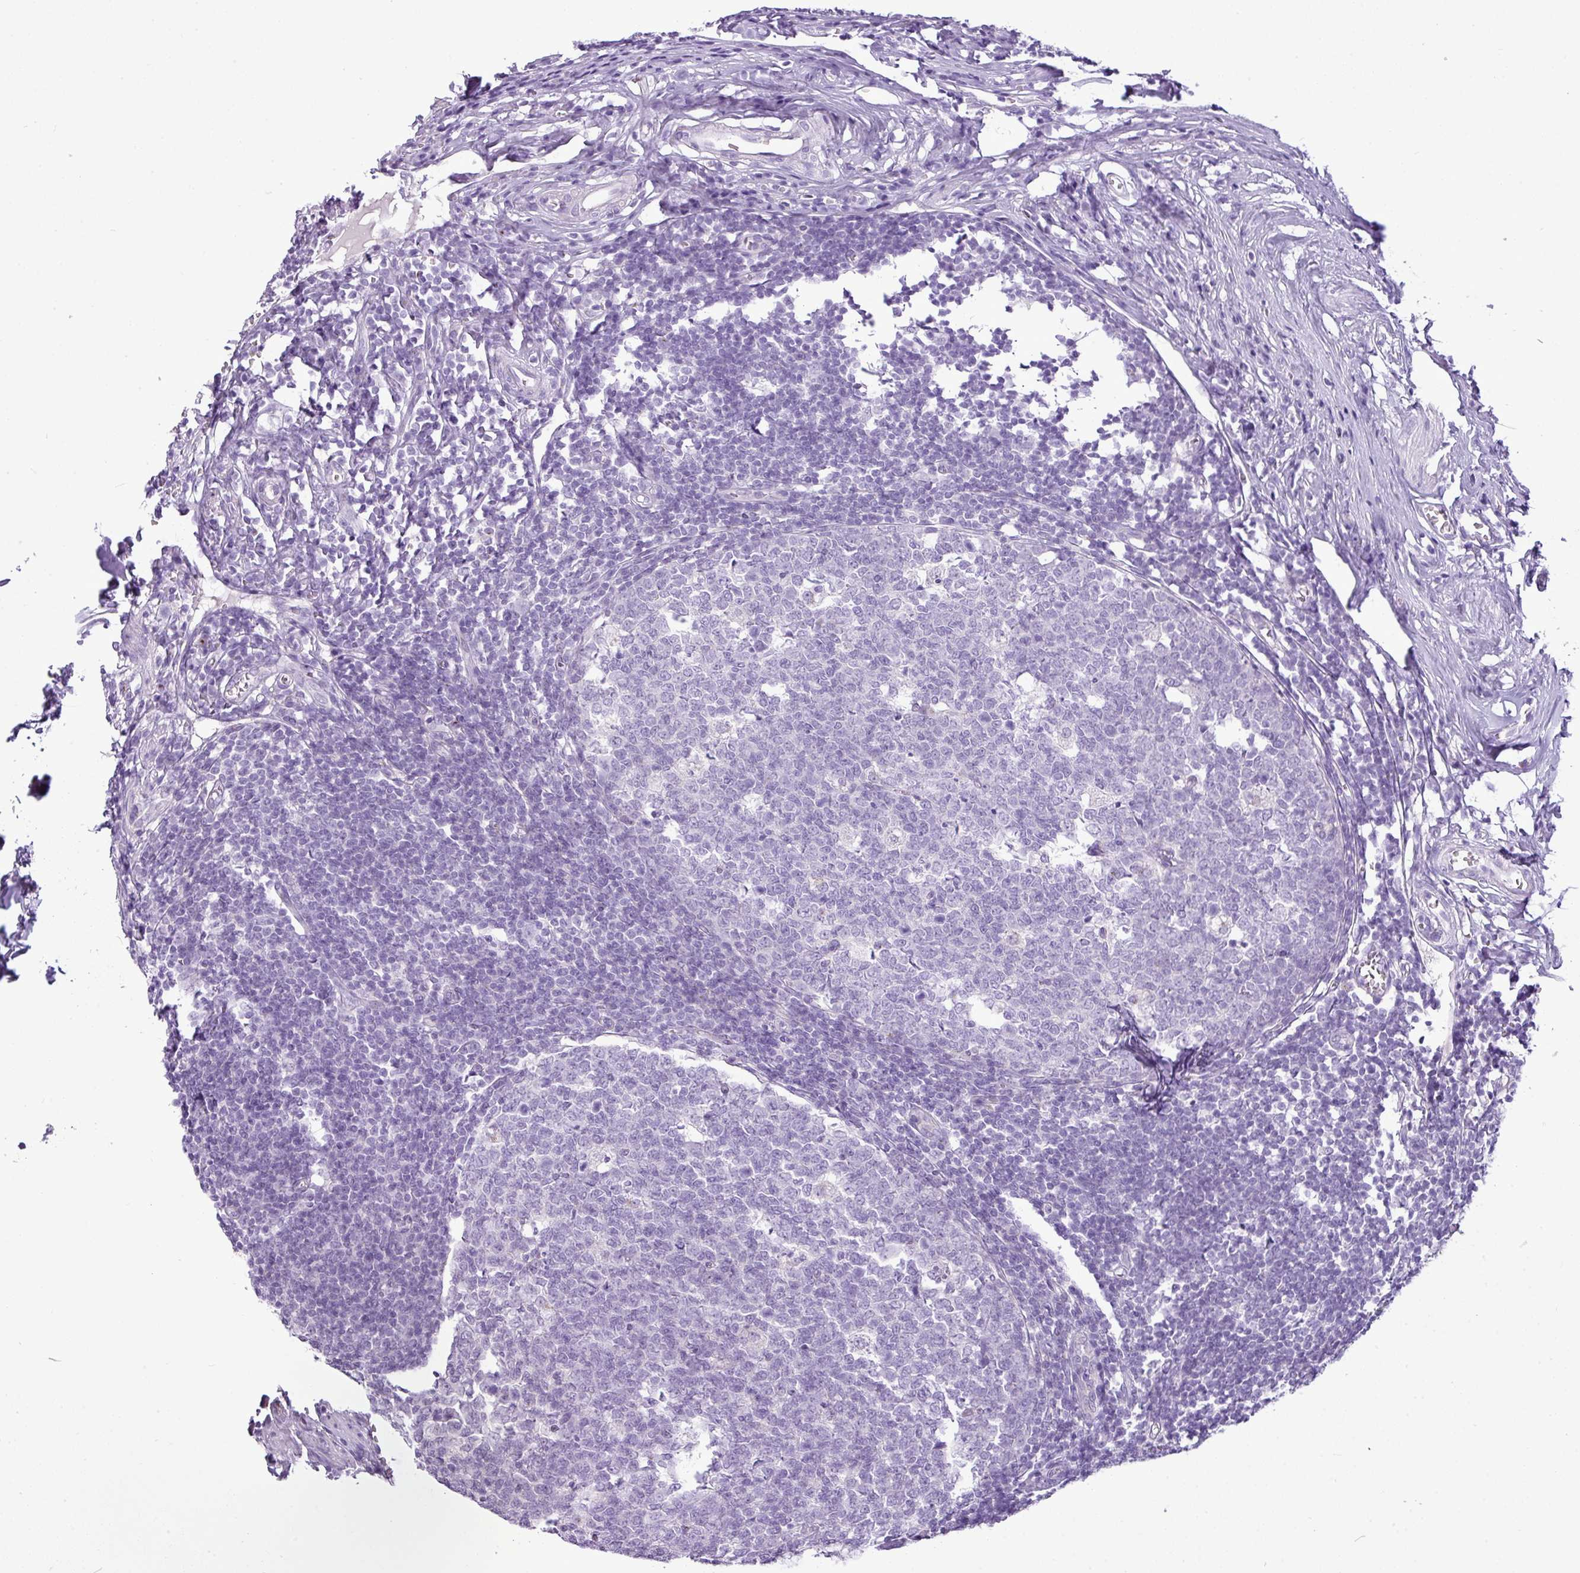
{"staining": {"intensity": "negative", "quantity": "none", "location": "none"}, "tissue": "appendix", "cell_type": "Glandular cells", "image_type": "normal", "snomed": [{"axis": "morphology", "description": "Normal tissue, NOS"}, {"axis": "topography", "description": "Appendix"}], "caption": "Human appendix stained for a protein using immunohistochemistry reveals no positivity in glandular cells.", "gene": "FAM43A", "patient": {"sex": "male", "age": 56}}